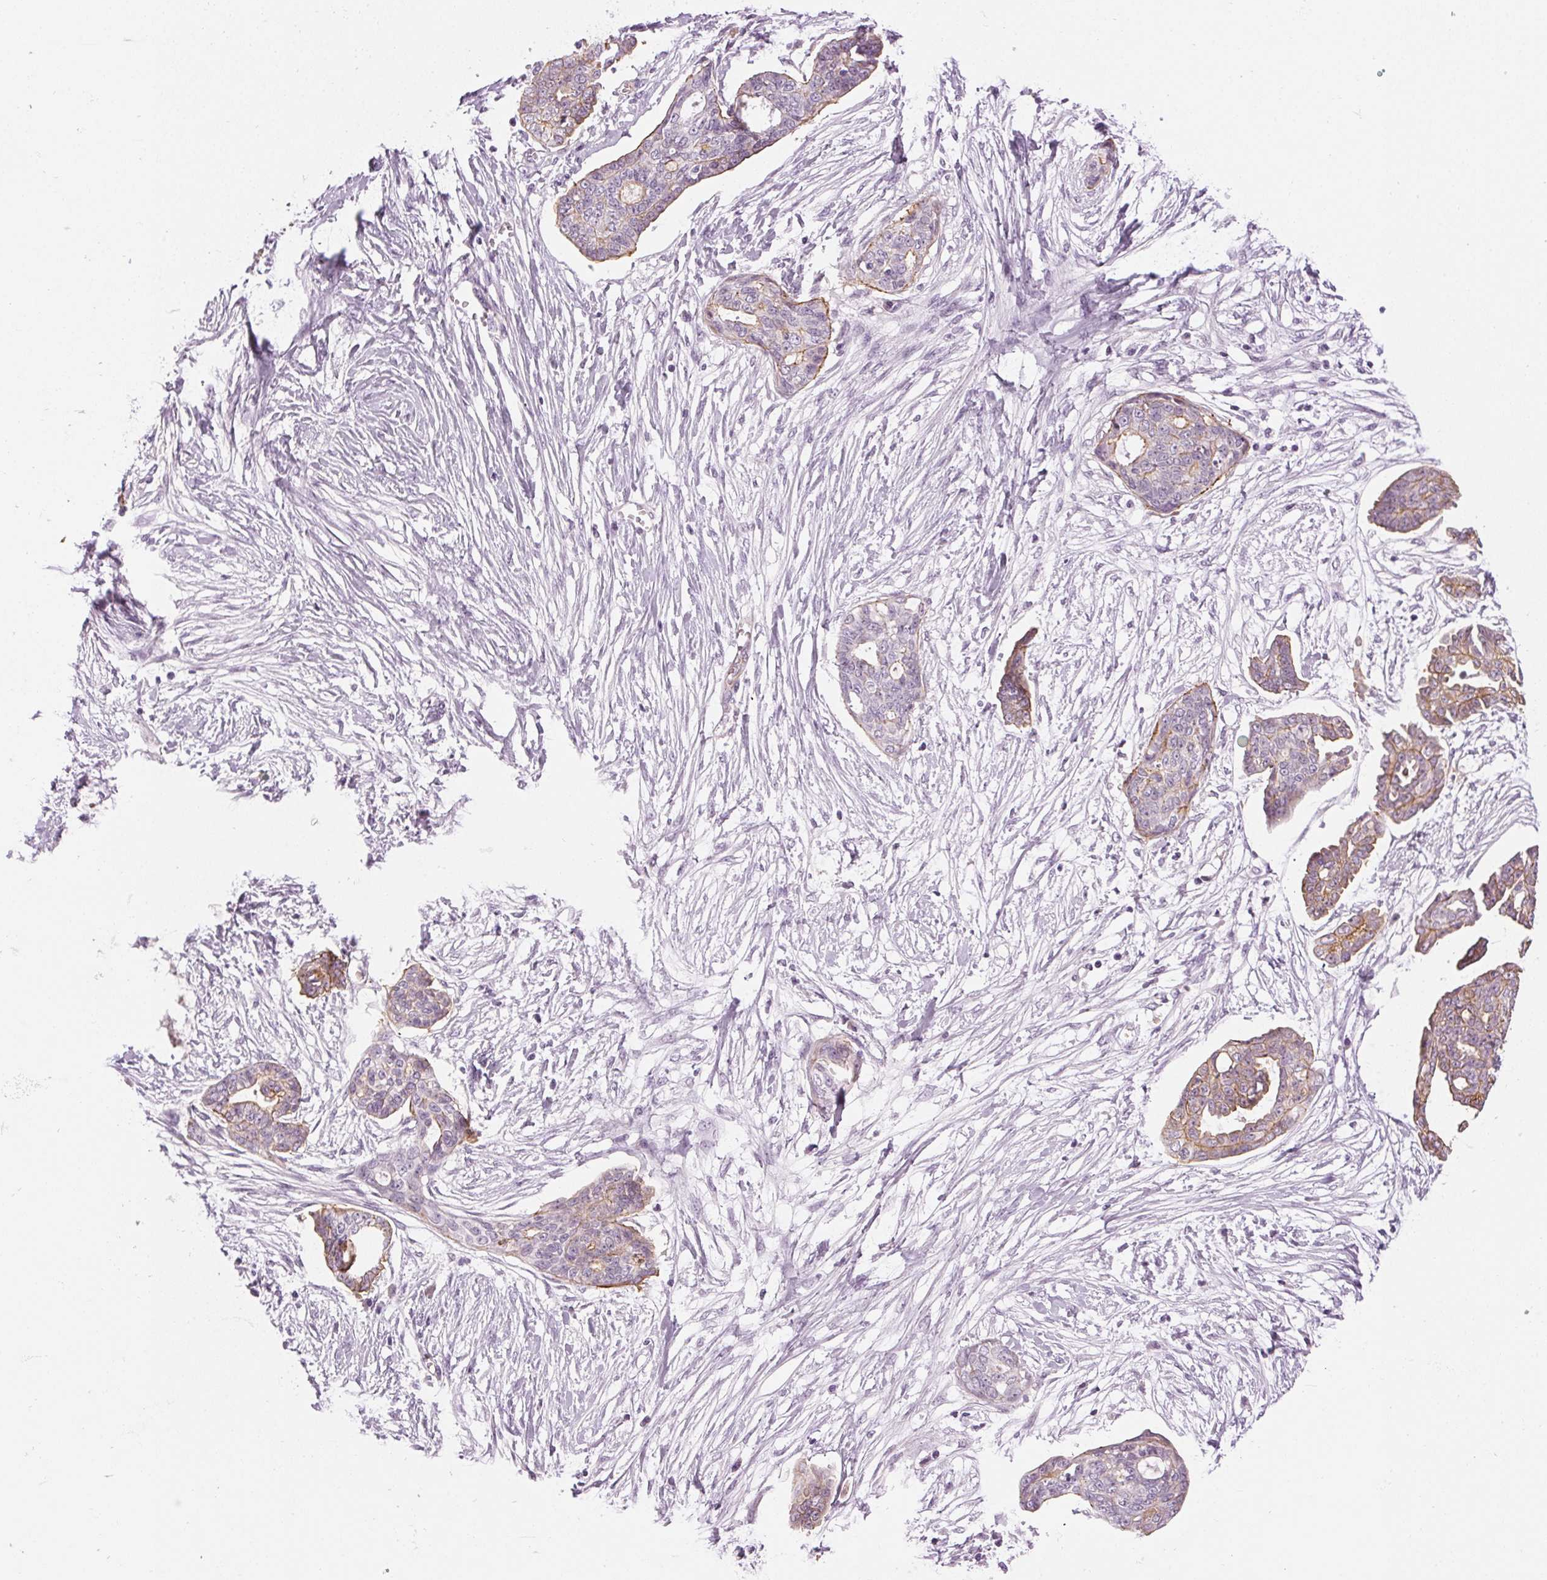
{"staining": {"intensity": "moderate", "quantity": "25%-75%", "location": "cytoplasmic/membranous"}, "tissue": "ovarian cancer", "cell_type": "Tumor cells", "image_type": "cancer", "snomed": [{"axis": "morphology", "description": "Cystadenocarcinoma, serous, NOS"}, {"axis": "topography", "description": "Ovary"}], "caption": "High-magnification brightfield microscopy of ovarian serous cystadenocarcinoma stained with DAB (3,3'-diaminobenzidine) (brown) and counterstained with hematoxylin (blue). tumor cells exhibit moderate cytoplasmic/membranous staining is seen in approximately25%-75% of cells.", "gene": "AIF1L", "patient": {"sex": "female", "age": 71}}